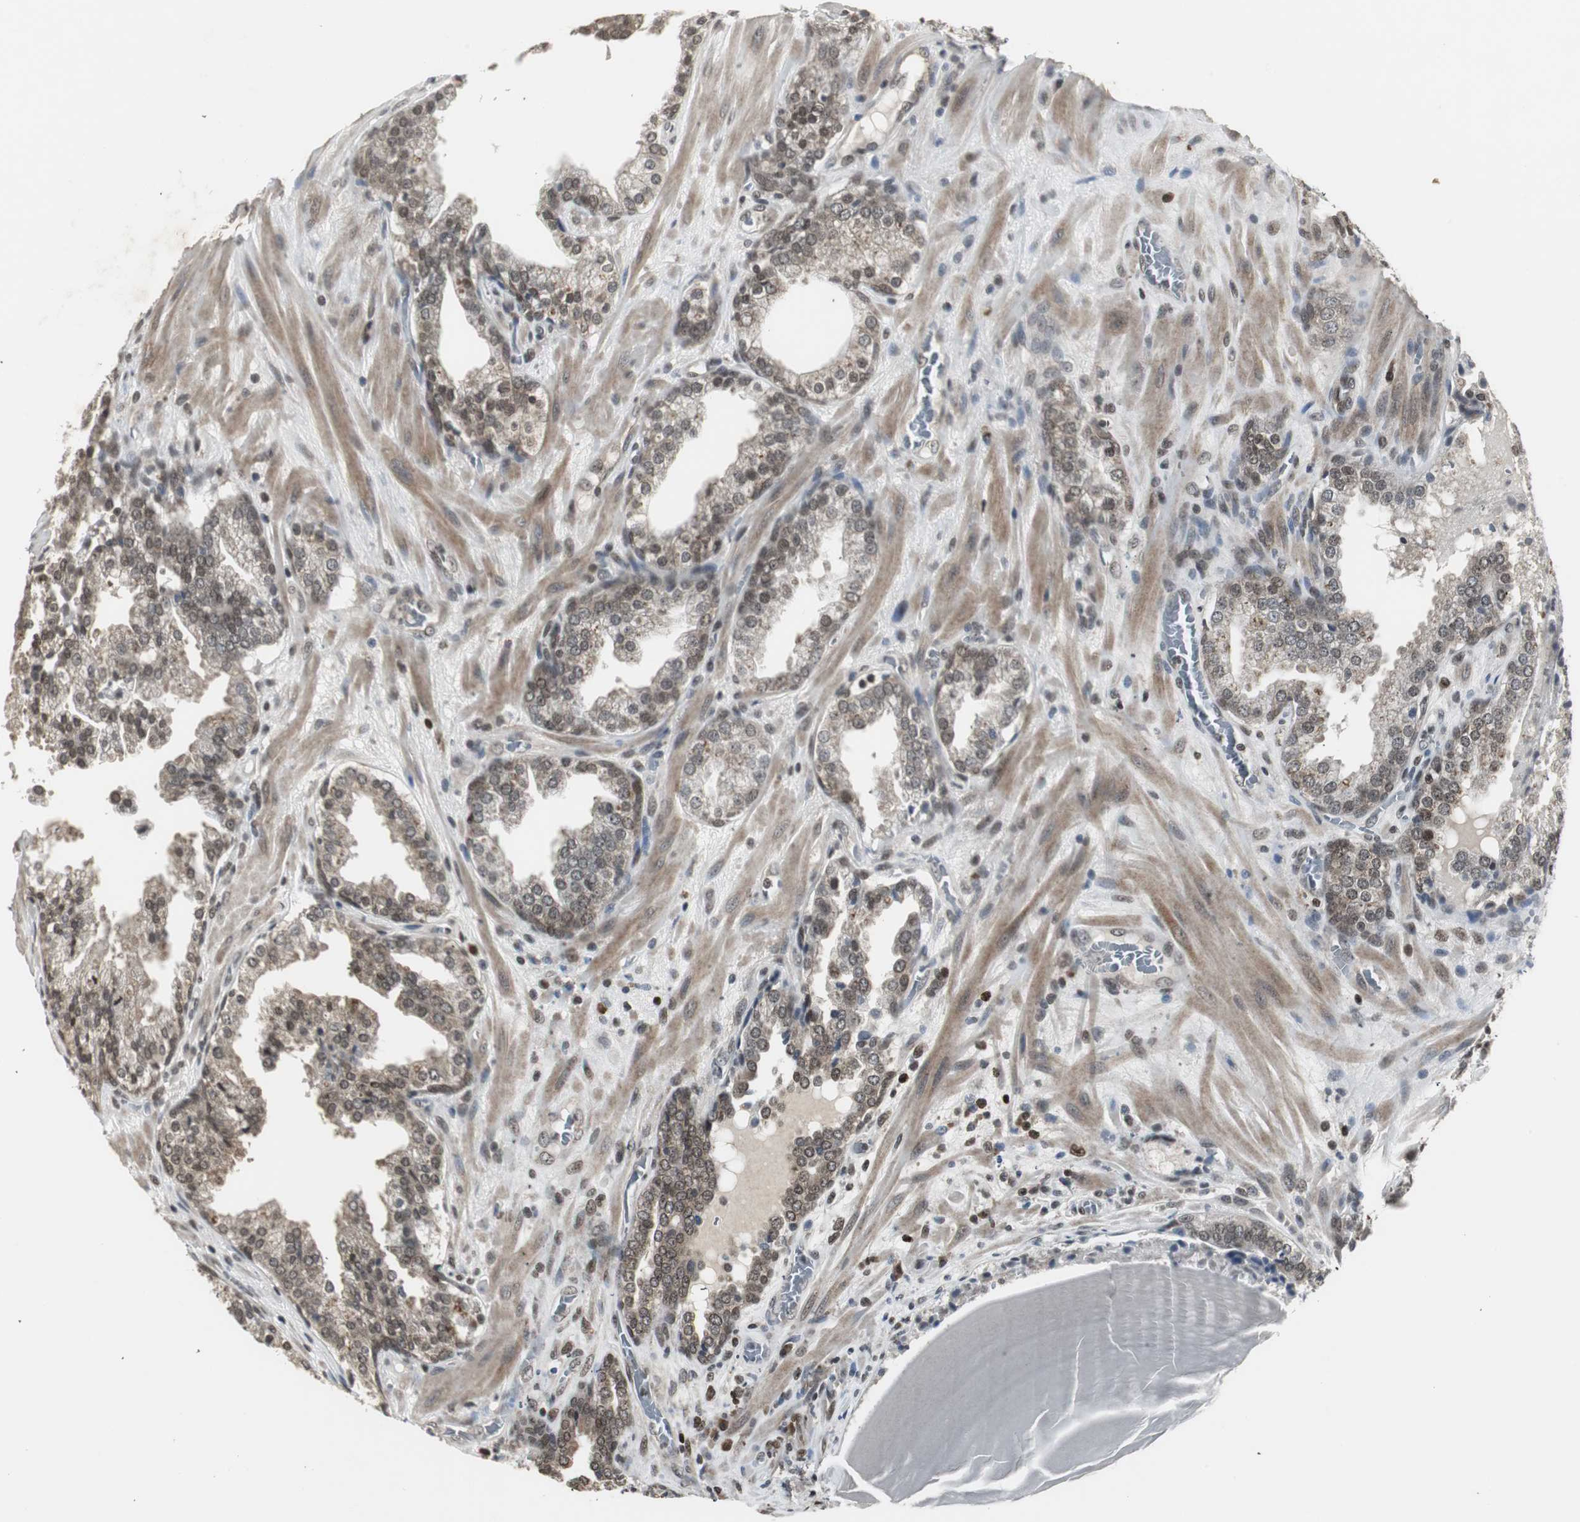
{"staining": {"intensity": "weak", "quantity": "25%-75%", "location": "cytoplasmic/membranous,nuclear"}, "tissue": "prostate cancer", "cell_type": "Tumor cells", "image_type": "cancer", "snomed": [{"axis": "morphology", "description": "Adenocarcinoma, High grade"}, {"axis": "topography", "description": "Prostate"}], "caption": "A low amount of weak cytoplasmic/membranous and nuclear positivity is seen in approximately 25%-75% of tumor cells in high-grade adenocarcinoma (prostate) tissue.", "gene": "MPG", "patient": {"sex": "male", "age": 68}}